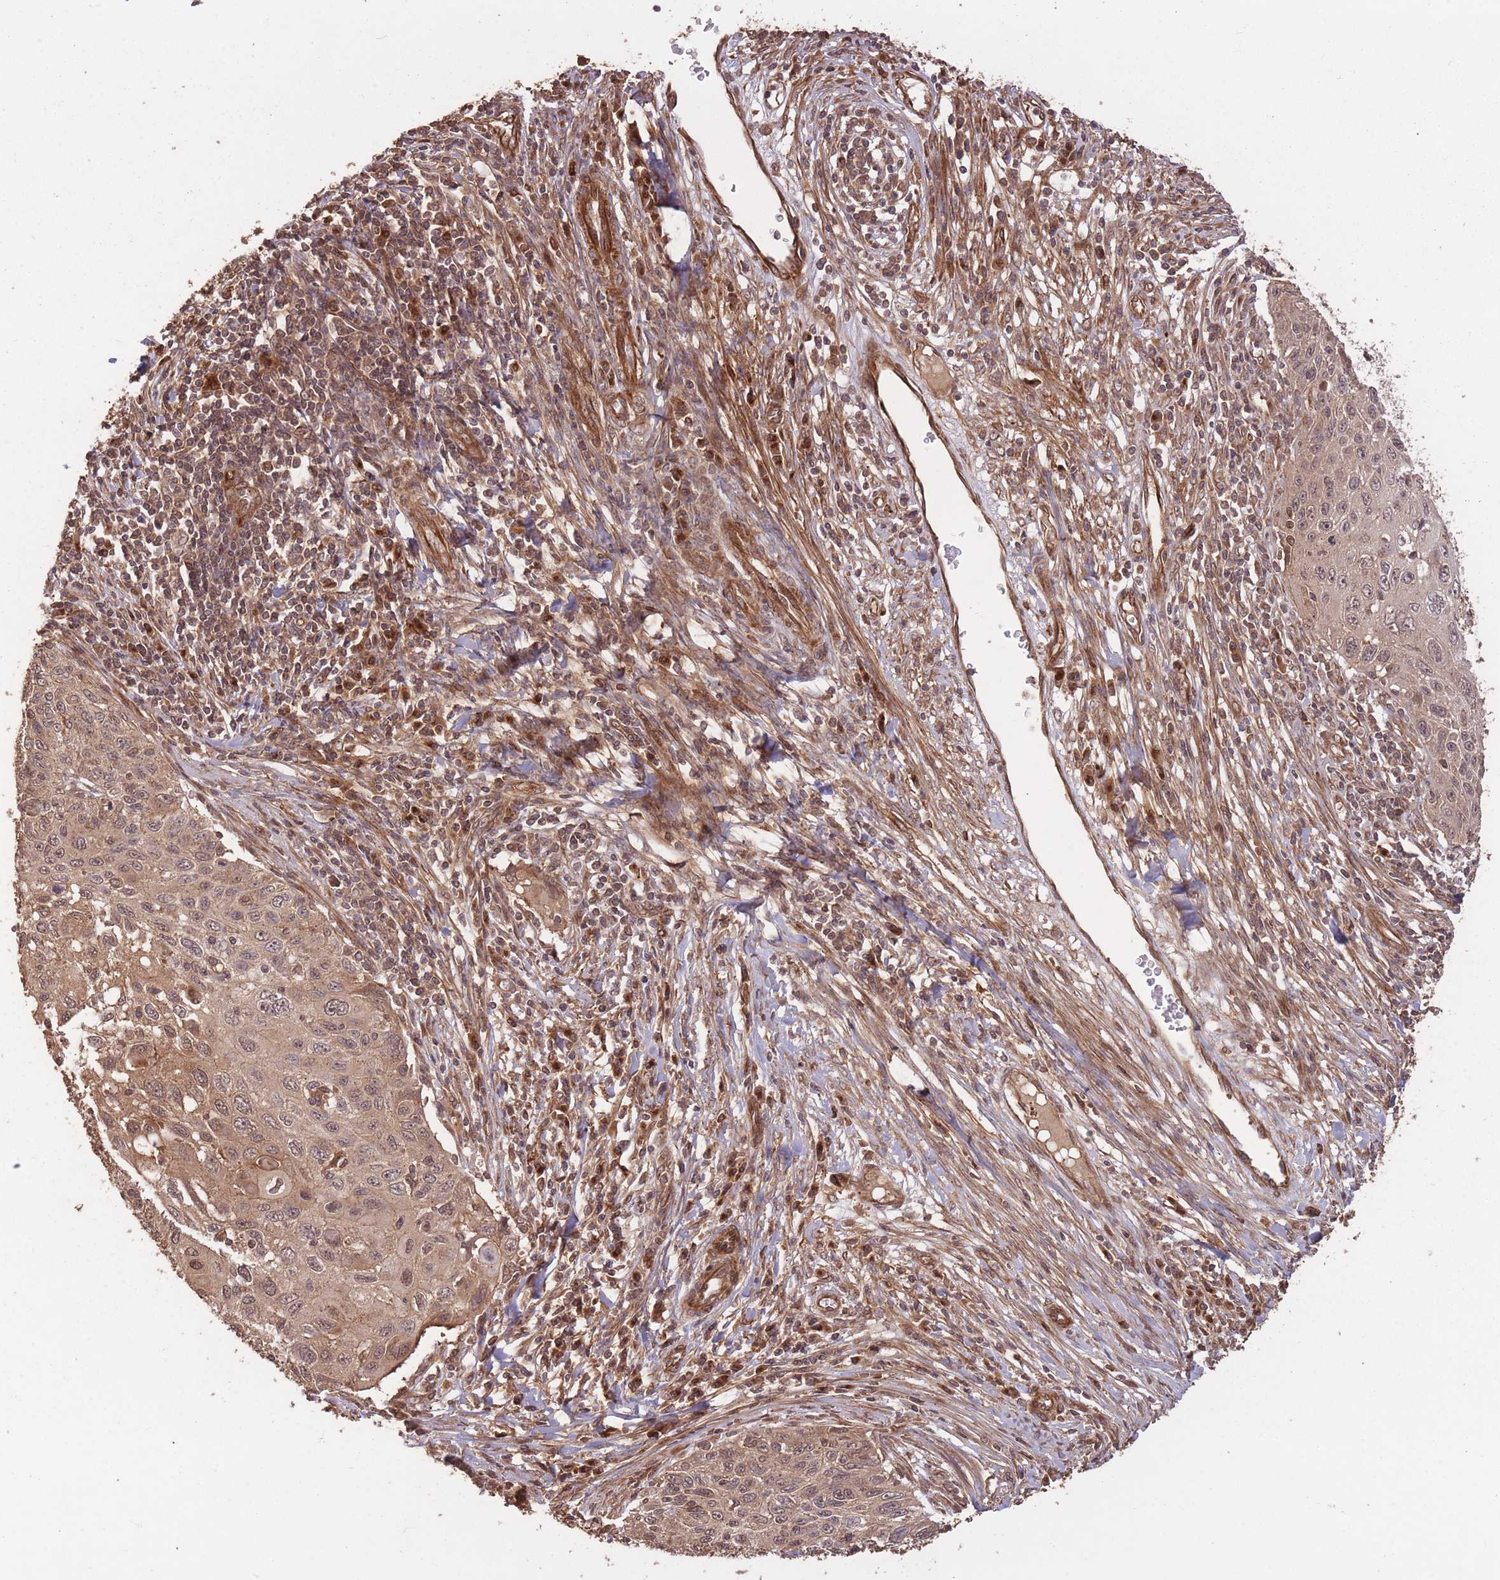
{"staining": {"intensity": "moderate", "quantity": ">75%", "location": "cytoplasmic/membranous,nuclear"}, "tissue": "cervical cancer", "cell_type": "Tumor cells", "image_type": "cancer", "snomed": [{"axis": "morphology", "description": "Squamous cell carcinoma, NOS"}, {"axis": "topography", "description": "Cervix"}], "caption": "Brown immunohistochemical staining in human cervical cancer demonstrates moderate cytoplasmic/membranous and nuclear positivity in about >75% of tumor cells. (Stains: DAB (3,3'-diaminobenzidine) in brown, nuclei in blue, Microscopy: brightfield microscopy at high magnification).", "gene": "ERBB3", "patient": {"sex": "female", "age": 70}}